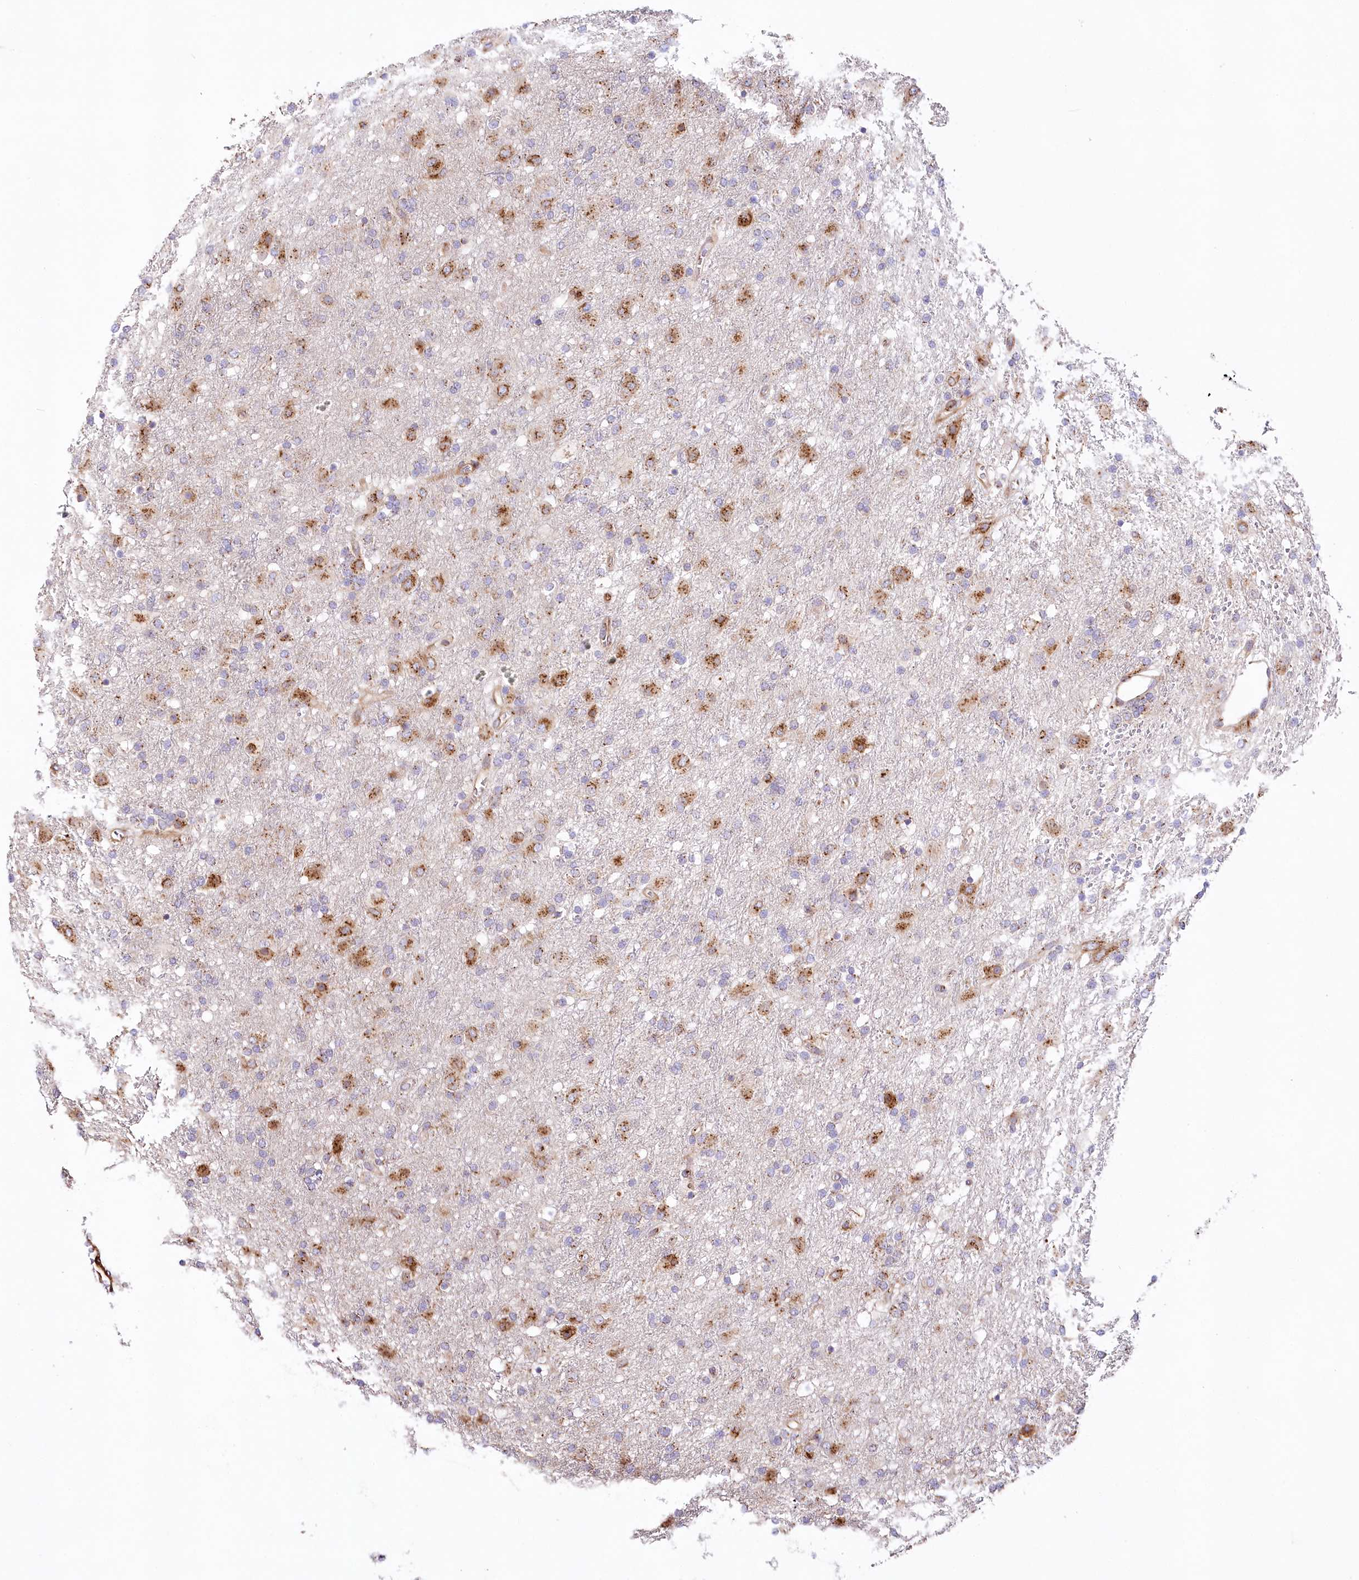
{"staining": {"intensity": "moderate", "quantity": "25%-75%", "location": "cytoplasmic/membranous"}, "tissue": "glioma", "cell_type": "Tumor cells", "image_type": "cancer", "snomed": [{"axis": "morphology", "description": "Glioma, malignant, Low grade"}, {"axis": "topography", "description": "Brain"}], "caption": "Human malignant glioma (low-grade) stained for a protein (brown) reveals moderate cytoplasmic/membranous positive staining in approximately 25%-75% of tumor cells.", "gene": "ABRAXAS2", "patient": {"sex": "male", "age": 65}}